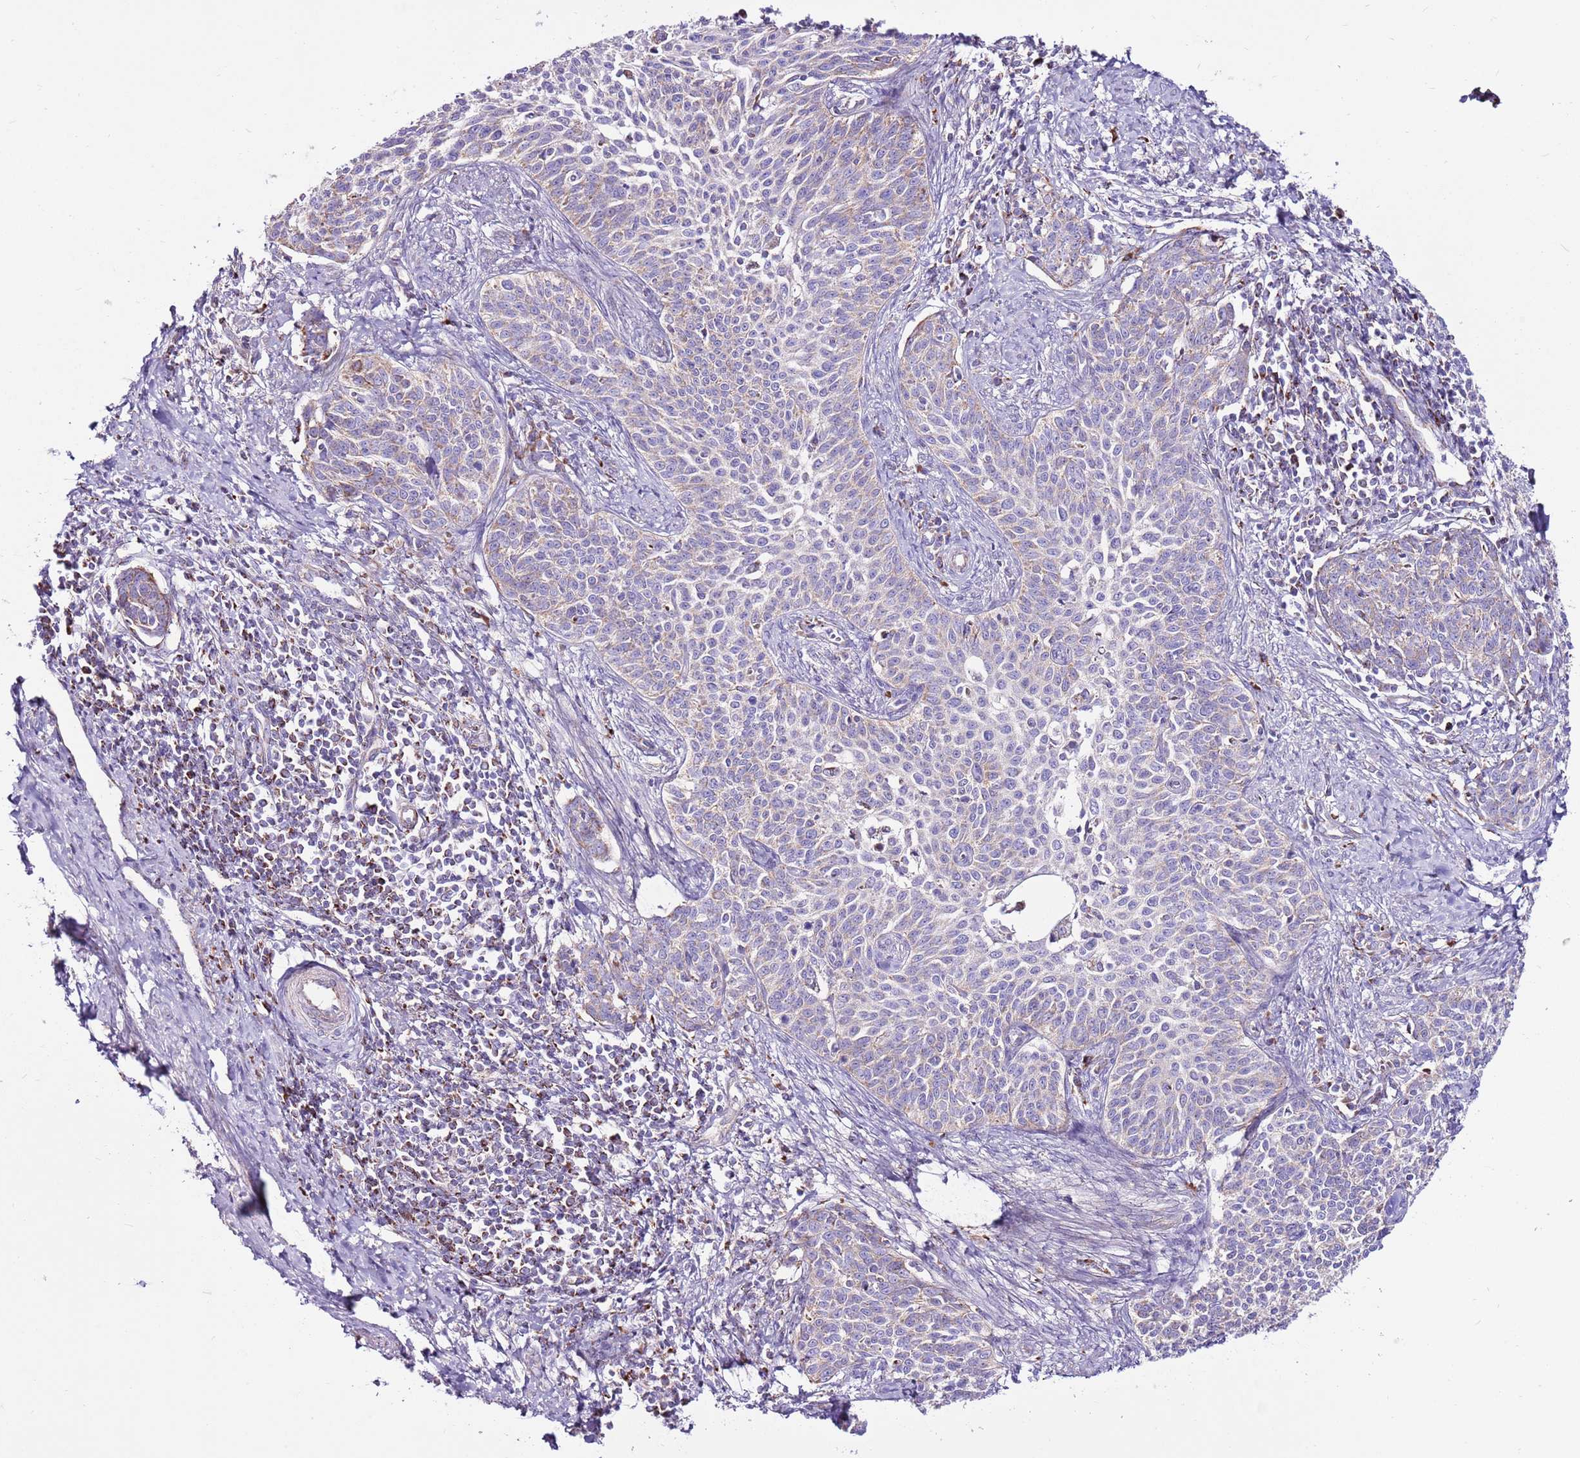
{"staining": {"intensity": "moderate", "quantity": "25%-75%", "location": "cytoplasmic/membranous"}, "tissue": "cervical cancer", "cell_type": "Tumor cells", "image_type": "cancer", "snomed": [{"axis": "morphology", "description": "Squamous cell carcinoma, NOS"}, {"axis": "topography", "description": "Cervix"}], "caption": "Immunohistochemistry (IHC) (DAB) staining of human cervical cancer (squamous cell carcinoma) demonstrates moderate cytoplasmic/membranous protein staining in approximately 25%-75% of tumor cells.", "gene": "HECTD4", "patient": {"sex": "female", "age": 39}}